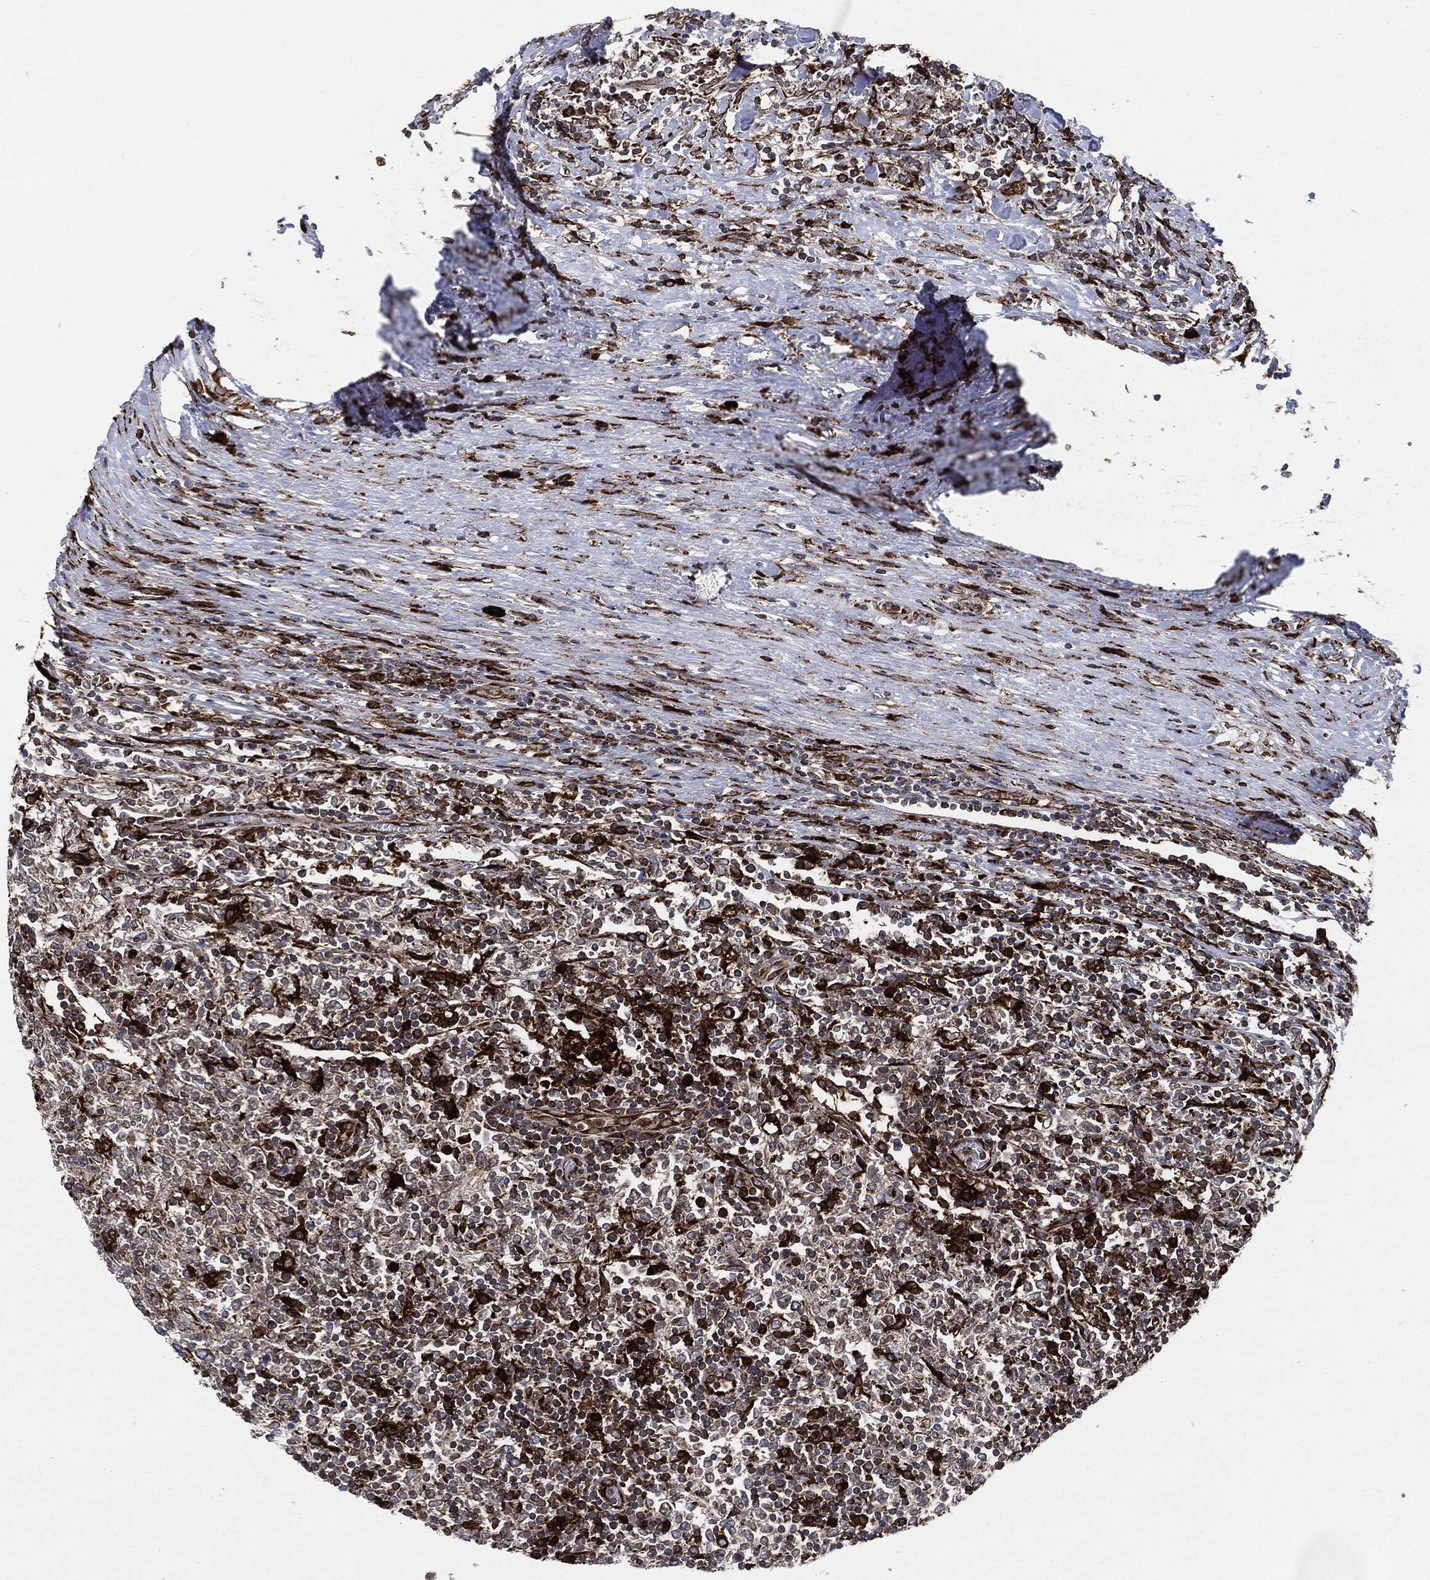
{"staining": {"intensity": "strong", "quantity": "<25%", "location": "cytoplasmic/membranous"}, "tissue": "lymphoma", "cell_type": "Tumor cells", "image_type": "cancer", "snomed": [{"axis": "morphology", "description": "Malignant lymphoma, non-Hodgkin's type, High grade"}, {"axis": "topography", "description": "Lymph node"}], "caption": "Immunohistochemistry (IHC) staining of lymphoma, which reveals medium levels of strong cytoplasmic/membranous expression in about <25% of tumor cells indicating strong cytoplasmic/membranous protein expression. The staining was performed using DAB (brown) for protein detection and nuclei were counterstained in hematoxylin (blue).", "gene": "CALR", "patient": {"sex": "female", "age": 84}}